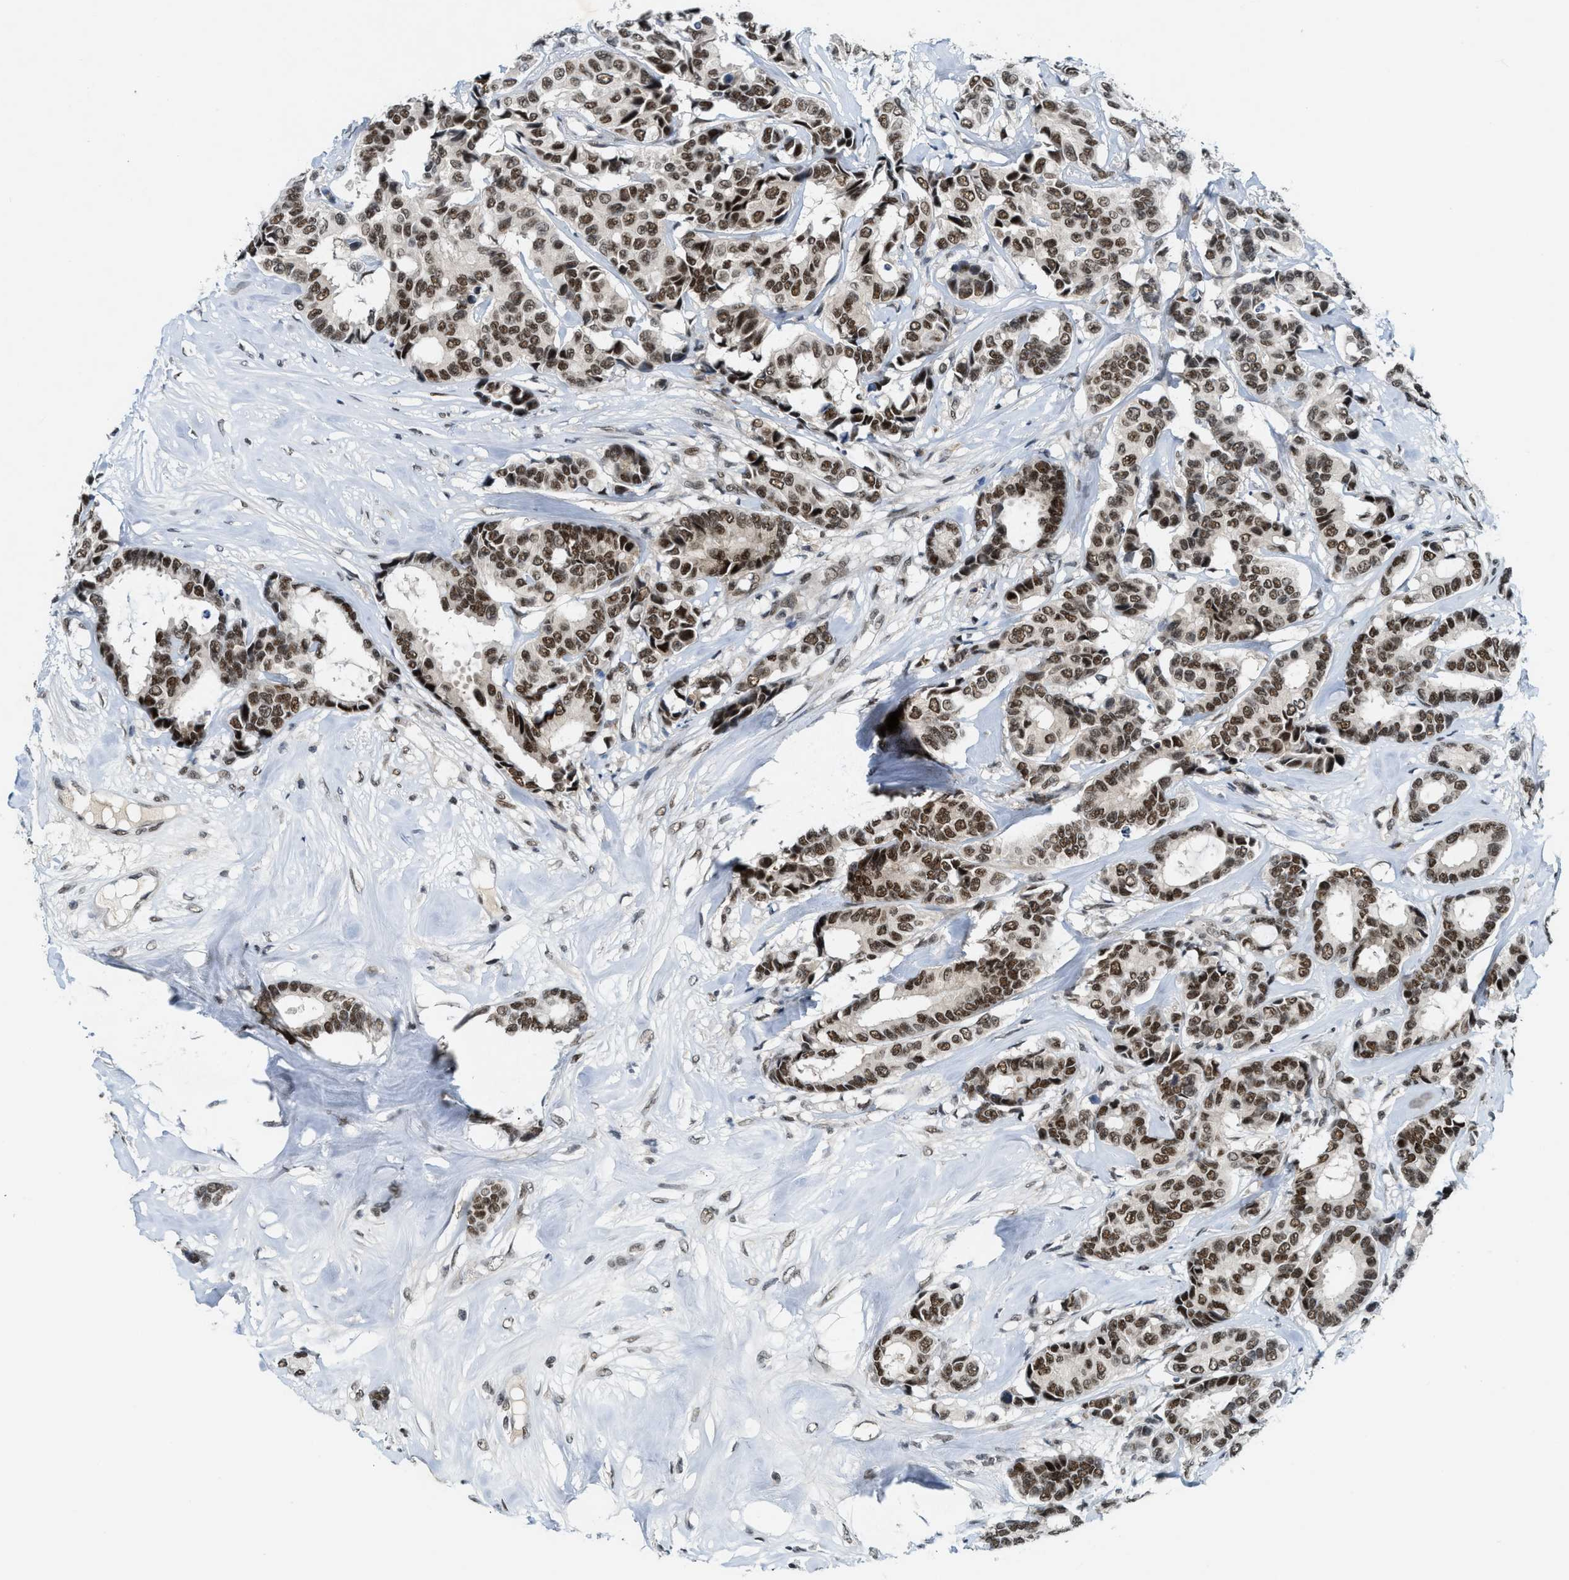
{"staining": {"intensity": "strong", "quantity": ">75%", "location": "nuclear"}, "tissue": "breast cancer", "cell_type": "Tumor cells", "image_type": "cancer", "snomed": [{"axis": "morphology", "description": "Duct carcinoma"}, {"axis": "topography", "description": "Breast"}], "caption": "A high amount of strong nuclear expression is appreciated in approximately >75% of tumor cells in breast invasive ductal carcinoma tissue.", "gene": "NCOA1", "patient": {"sex": "female", "age": 87}}